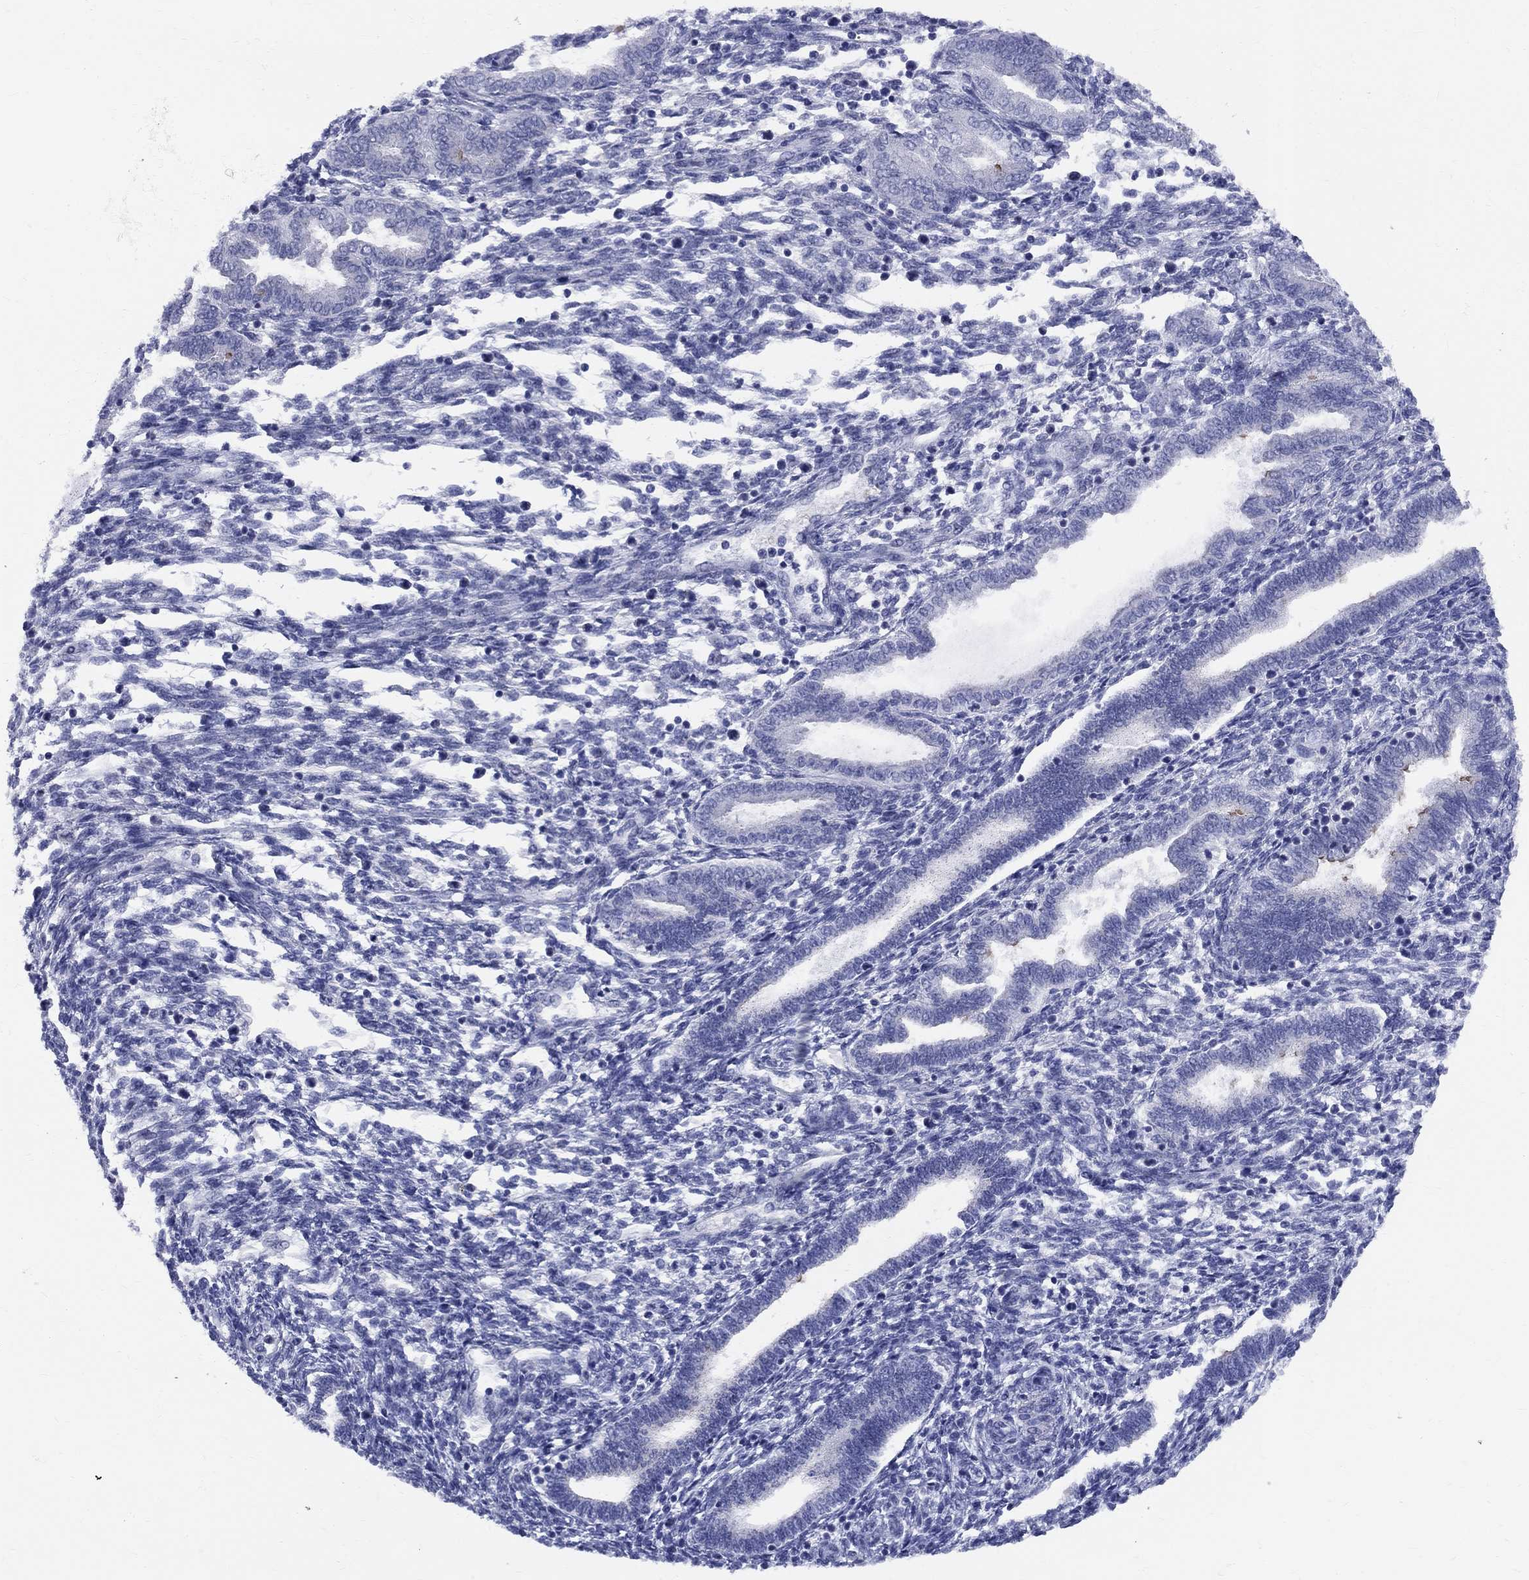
{"staining": {"intensity": "negative", "quantity": "none", "location": "none"}, "tissue": "endometrium", "cell_type": "Cells in endometrial stroma", "image_type": "normal", "snomed": [{"axis": "morphology", "description": "Normal tissue, NOS"}, {"axis": "topography", "description": "Endometrium"}], "caption": "Immunohistochemical staining of normal endometrium shows no significant staining in cells in endometrial stroma. Nuclei are stained in blue.", "gene": "CEP43", "patient": {"sex": "female", "age": 42}}